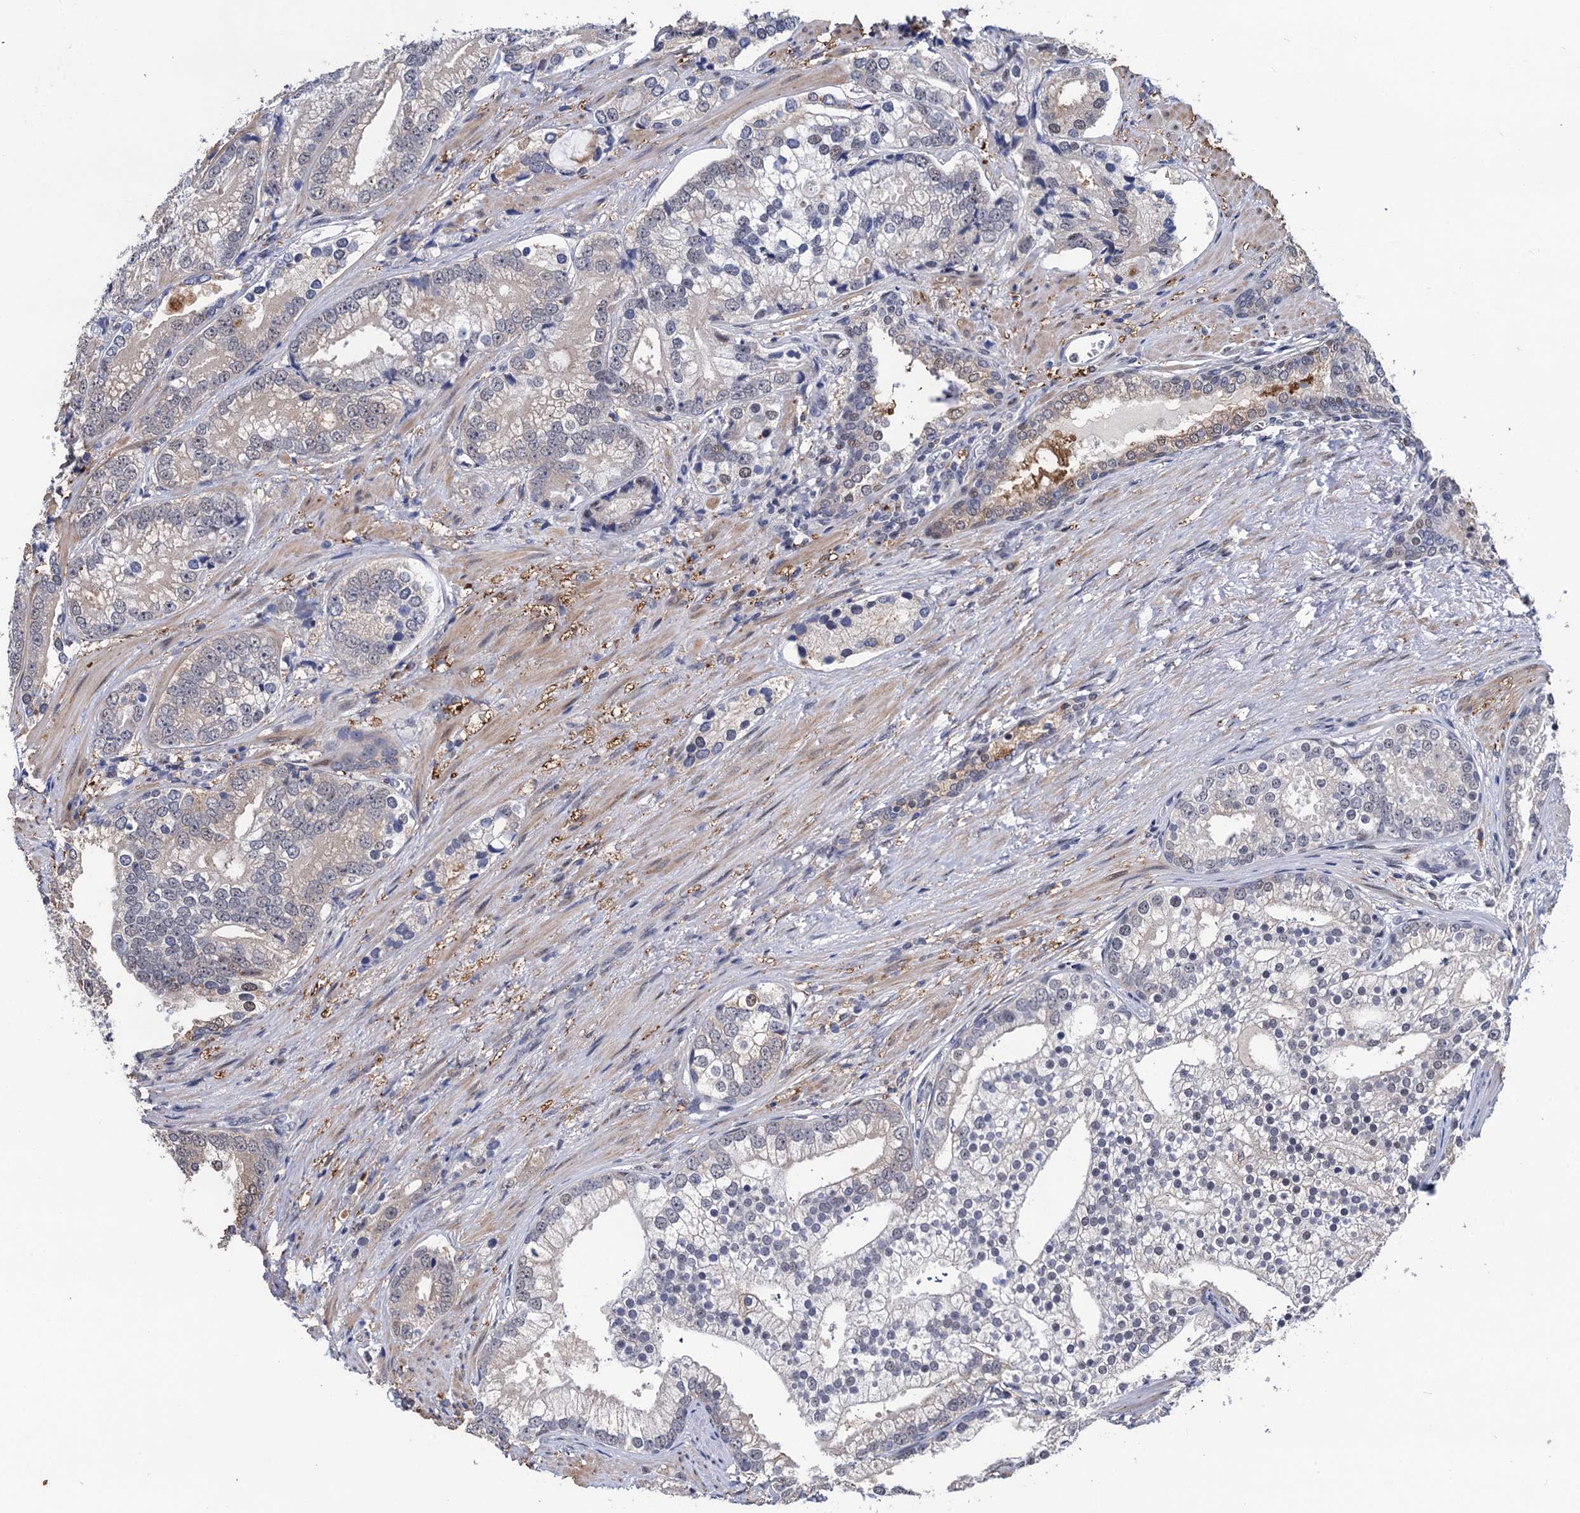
{"staining": {"intensity": "weak", "quantity": "25%-75%", "location": "cytoplasmic/membranous"}, "tissue": "prostate cancer", "cell_type": "Tumor cells", "image_type": "cancer", "snomed": [{"axis": "morphology", "description": "Adenocarcinoma, High grade"}, {"axis": "topography", "description": "Prostate"}], "caption": "Weak cytoplasmic/membranous expression for a protein is identified in approximately 25%-75% of tumor cells of prostate cancer using immunohistochemistry.", "gene": "FAM222A", "patient": {"sex": "male", "age": 75}}